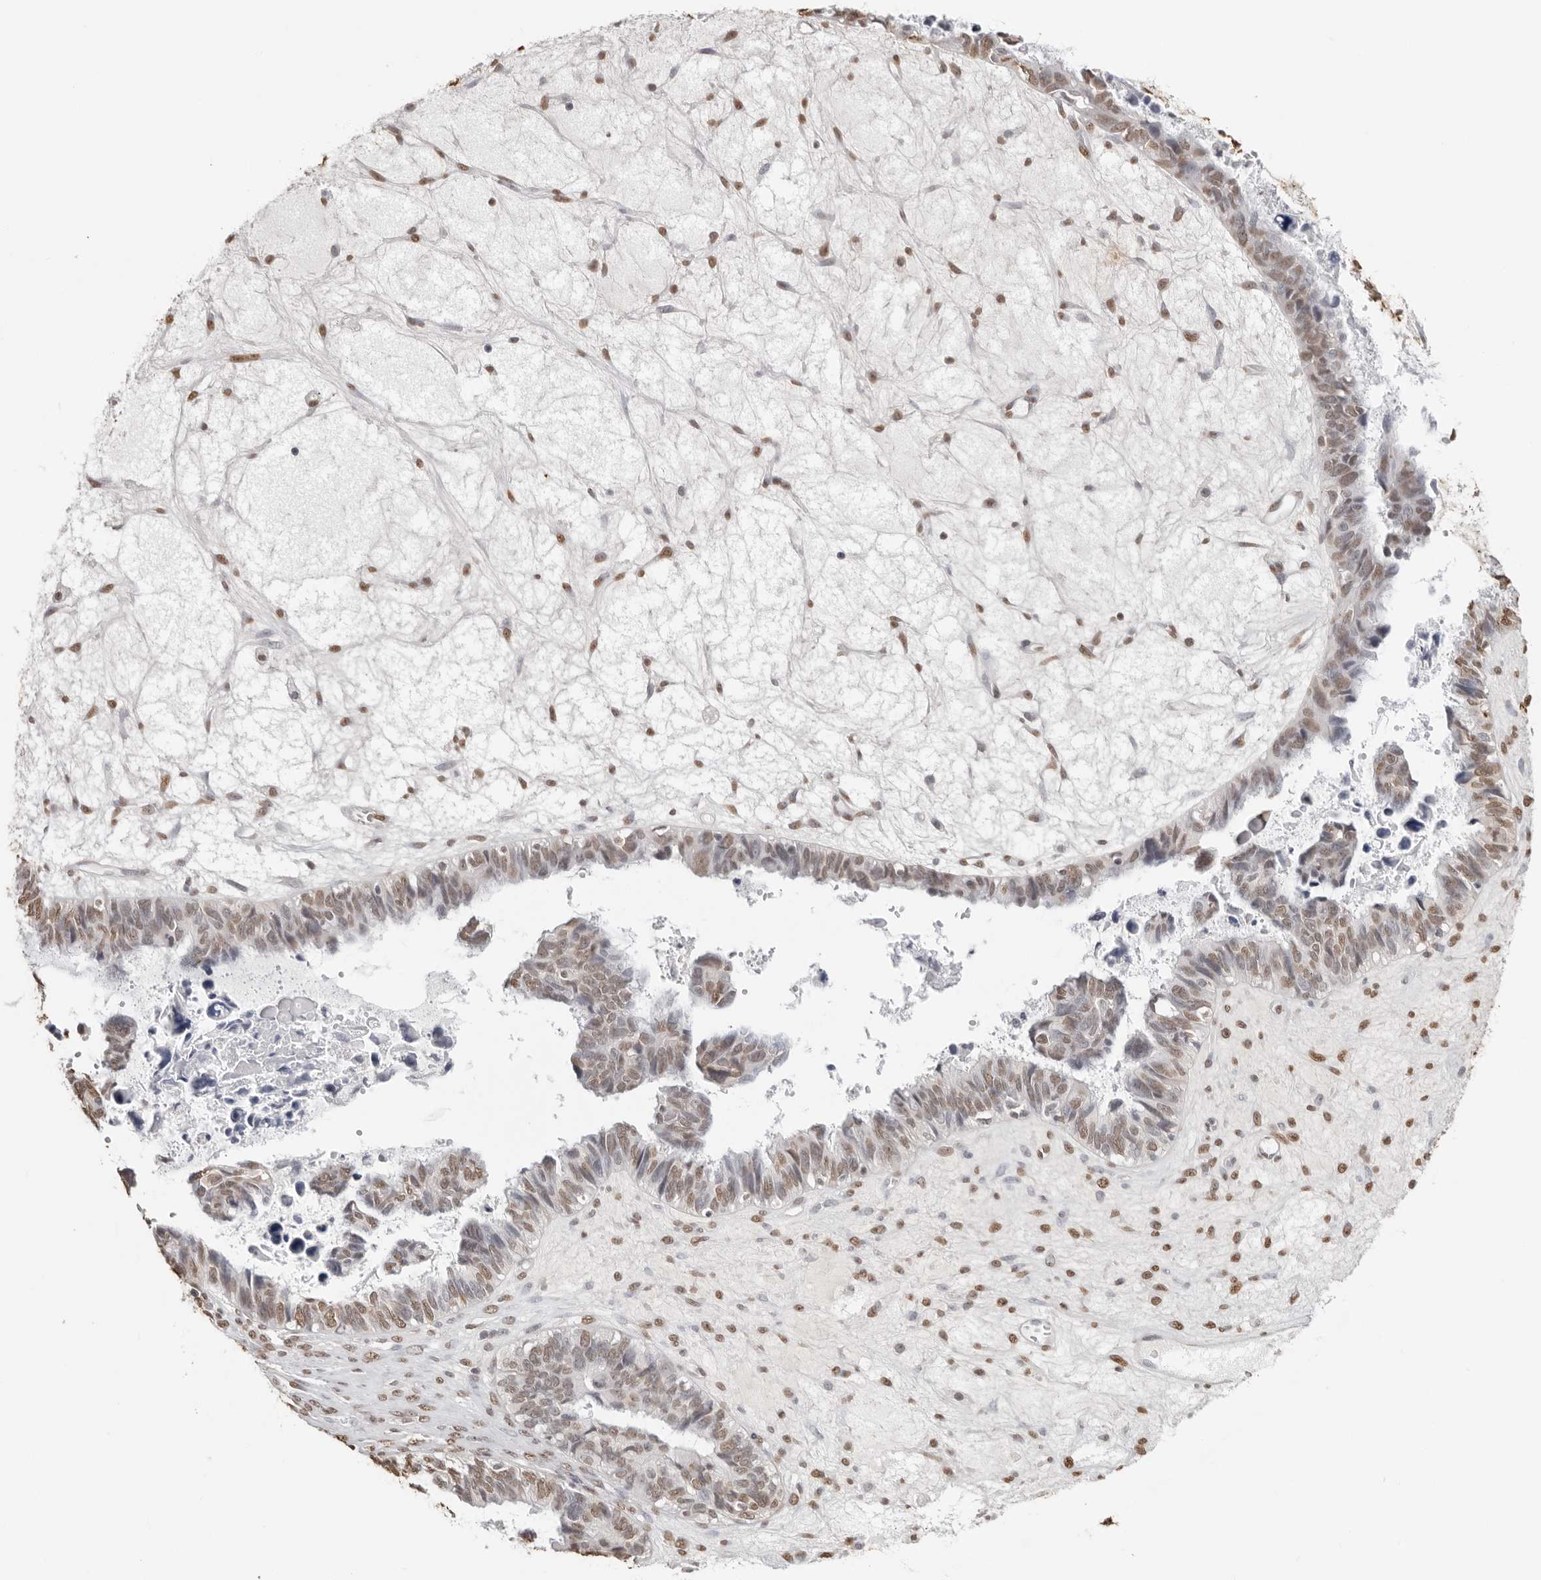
{"staining": {"intensity": "weak", "quantity": ">75%", "location": "nuclear"}, "tissue": "ovarian cancer", "cell_type": "Tumor cells", "image_type": "cancer", "snomed": [{"axis": "morphology", "description": "Cystadenocarcinoma, serous, NOS"}, {"axis": "topography", "description": "Ovary"}], "caption": "Ovarian serous cystadenocarcinoma stained for a protein shows weak nuclear positivity in tumor cells.", "gene": "OLIG3", "patient": {"sex": "female", "age": 79}}